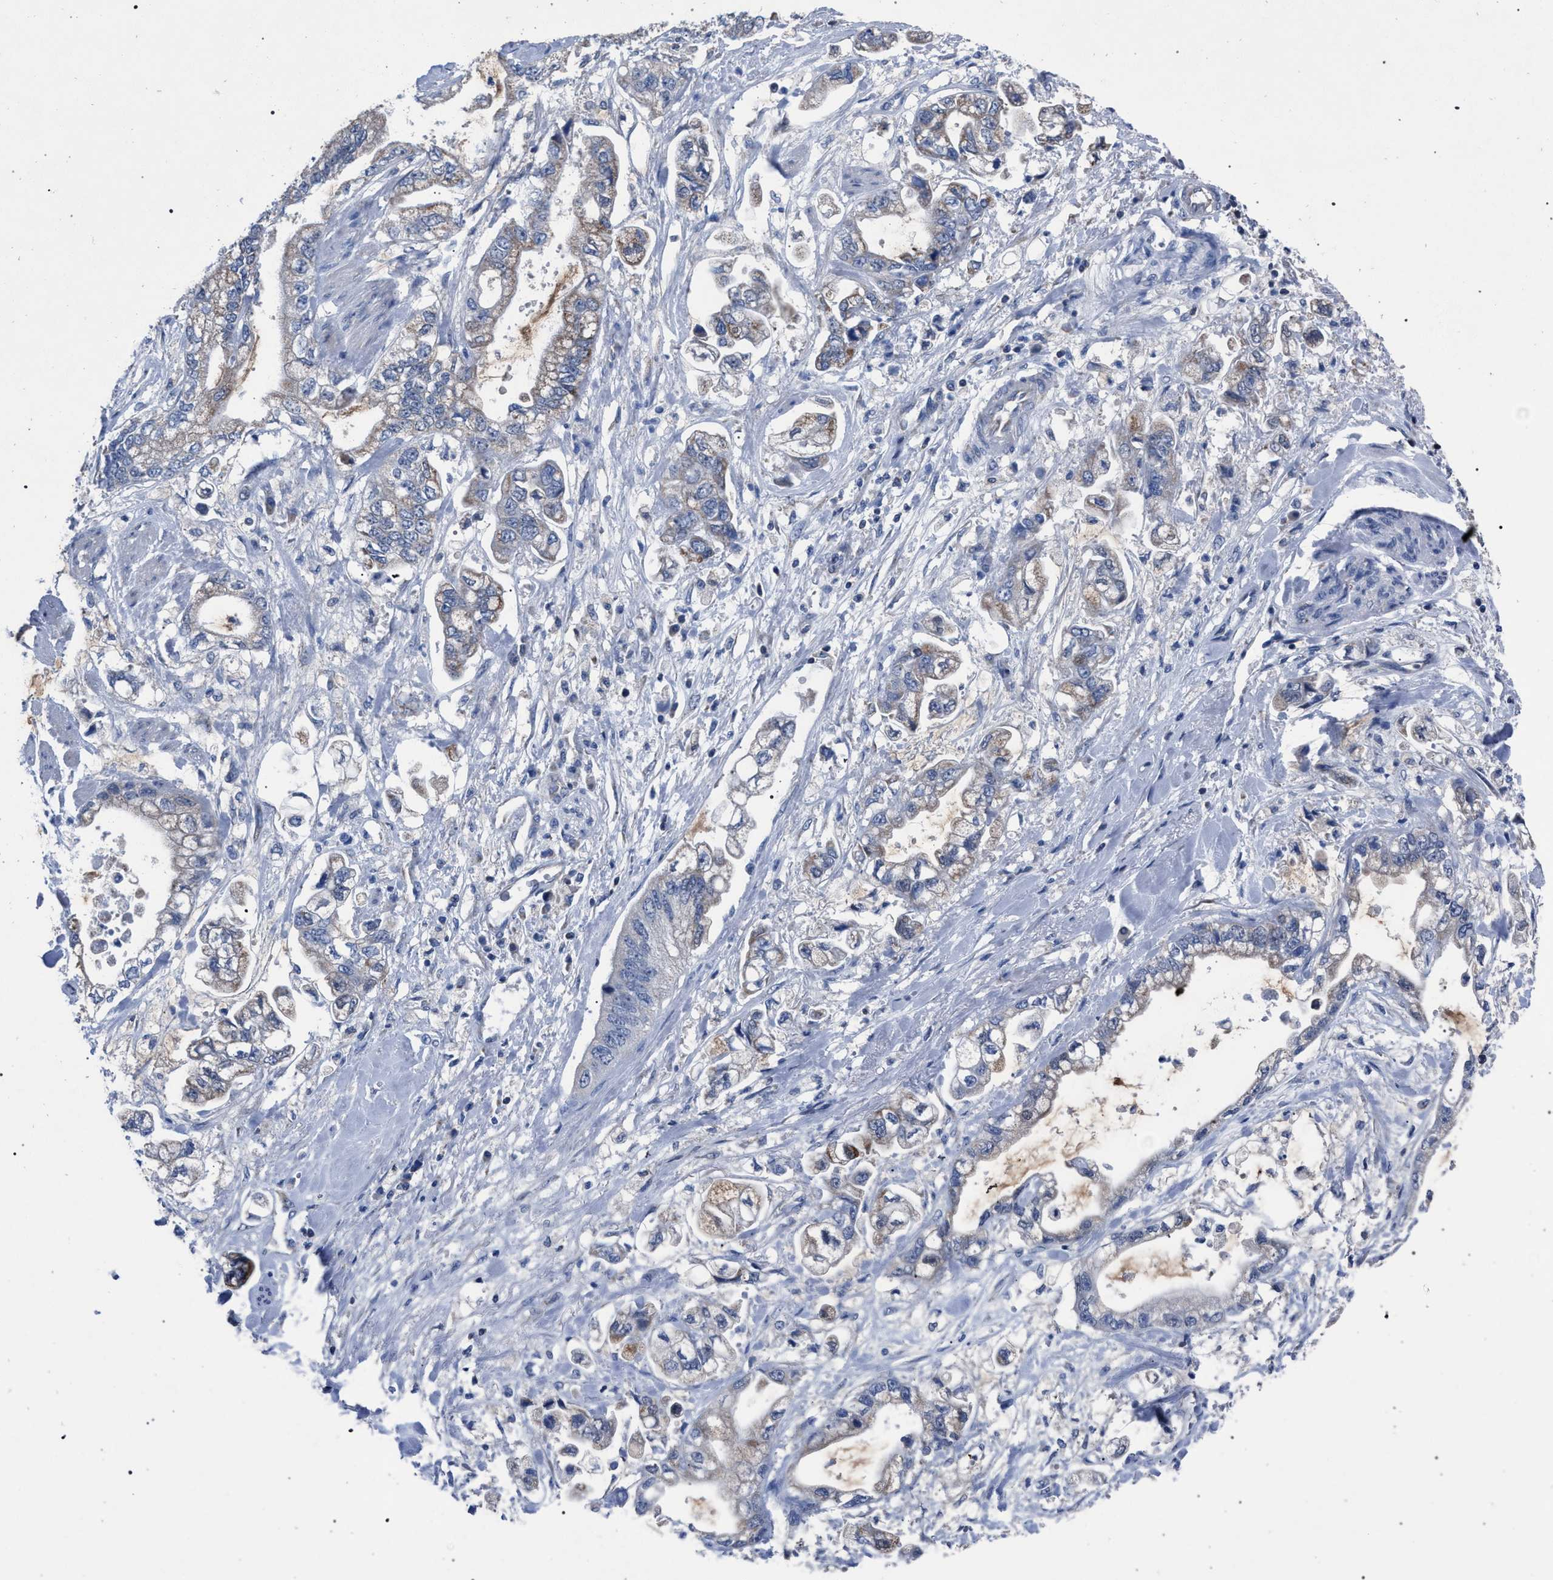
{"staining": {"intensity": "weak", "quantity": "<25%", "location": "cytoplasmic/membranous"}, "tissue": "stomach cancer", "cell_type": "Tumor cells", "image_type": "cancer", "snomed": [{"axis": "morphology", "description": "Normal tissue, NOS"}, {"axis": "morphology", "description": "Adenocarcinoma, NOS"}, {"axis": "topography", "description": "Stomach"}], "caption": "Protein analysis of adenocarcinoma (stomach) displays no significant staining in tumor cells.", "gene": "CRYZ", "patient": {"sex": "male", "age": 62}}